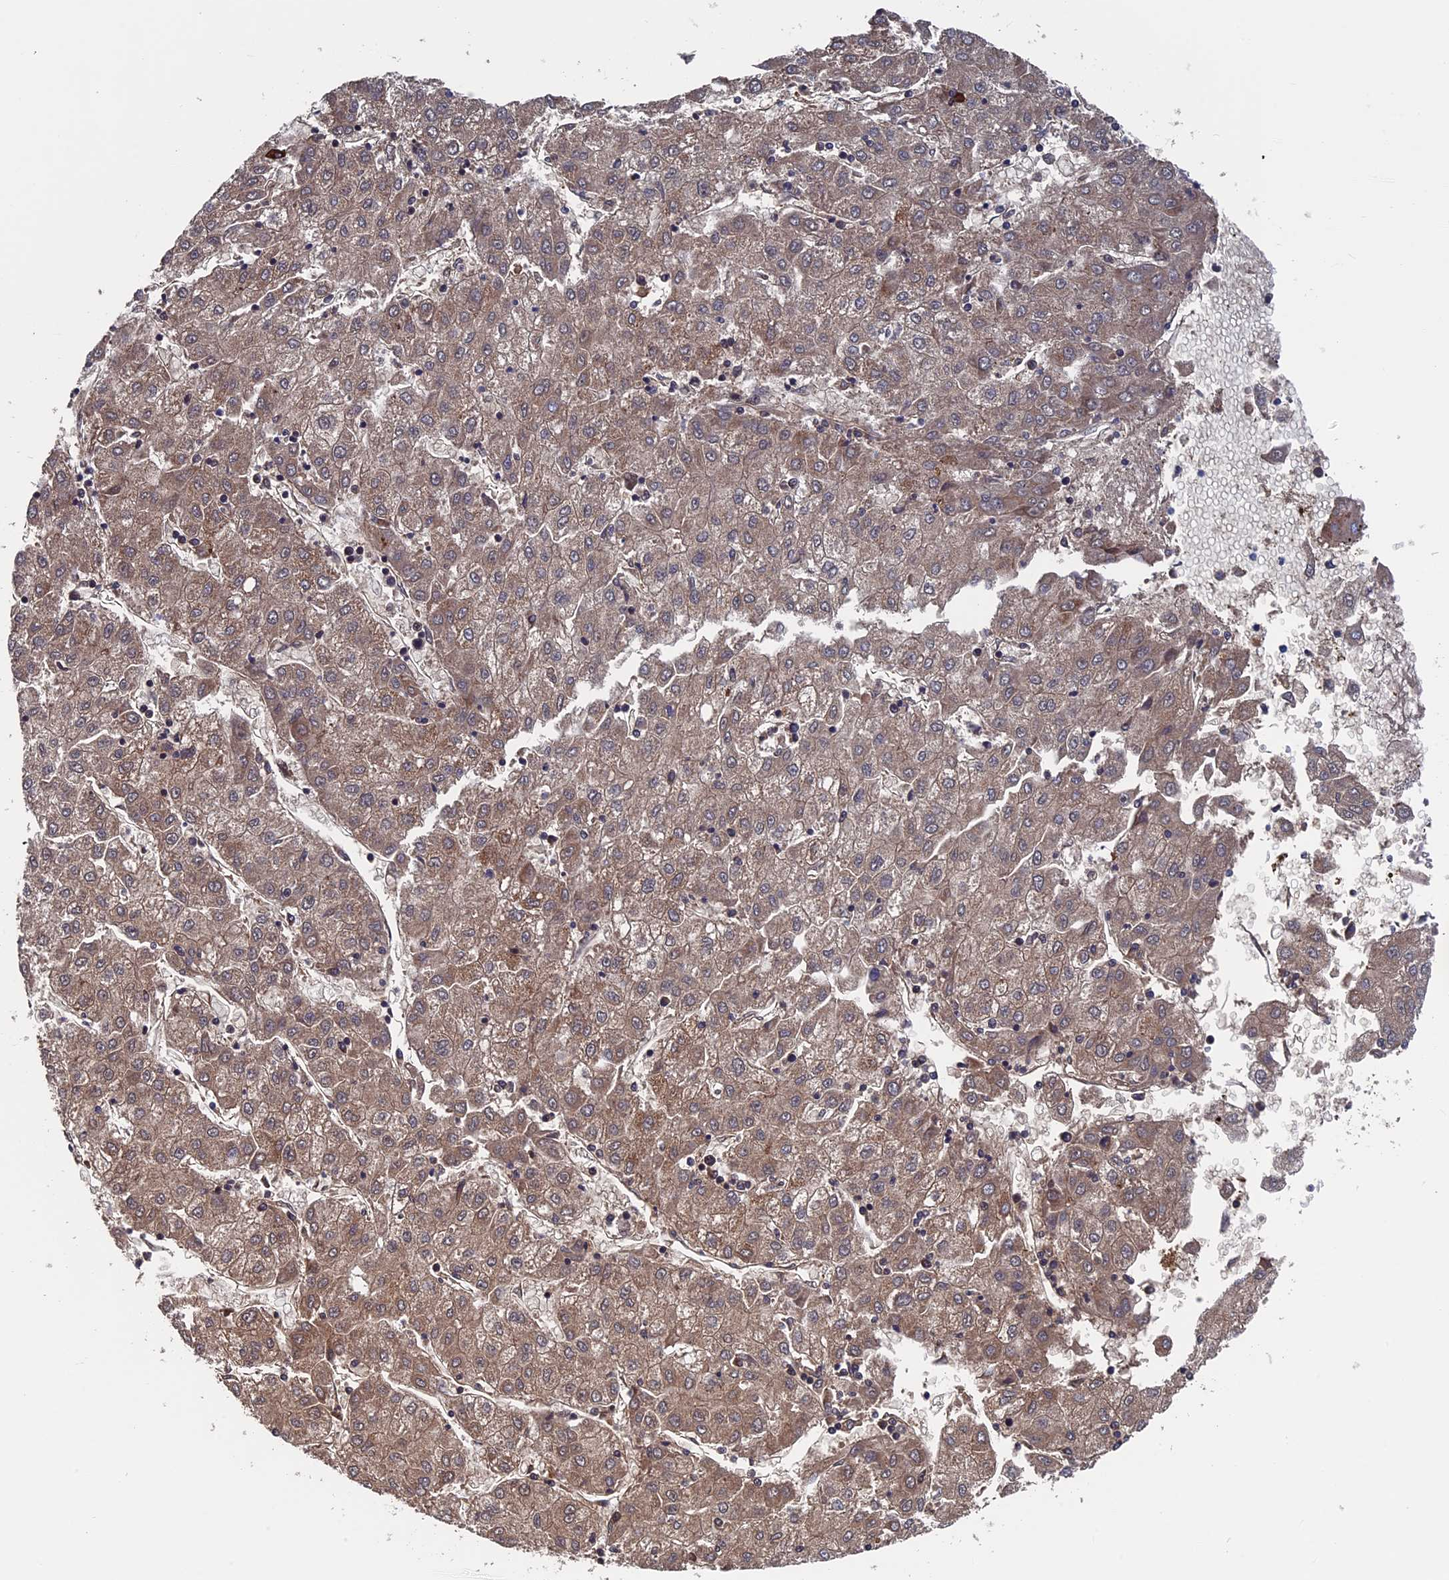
{"staining": {"intensity": "weak", "quantity": ">75%", "location": "cytoplasmic/membranous"}, "tissue": "liver cancer", "cell_type": "Tumor cells", "image_type": "cancer", "snomed": [{"axis": "morphology", "description": "Carcinoma, Hepatocellular, NOS"}, {"axis": "topography", "description": "Liver"}], "caption": "This is a photomicrograph of IHC staining of liver cancer, which shows weak expression in the cytoplasmic/membranous of tumor cells.", "gene": "RPUSD1", "patient": {"sex": "male", "age": 72}}